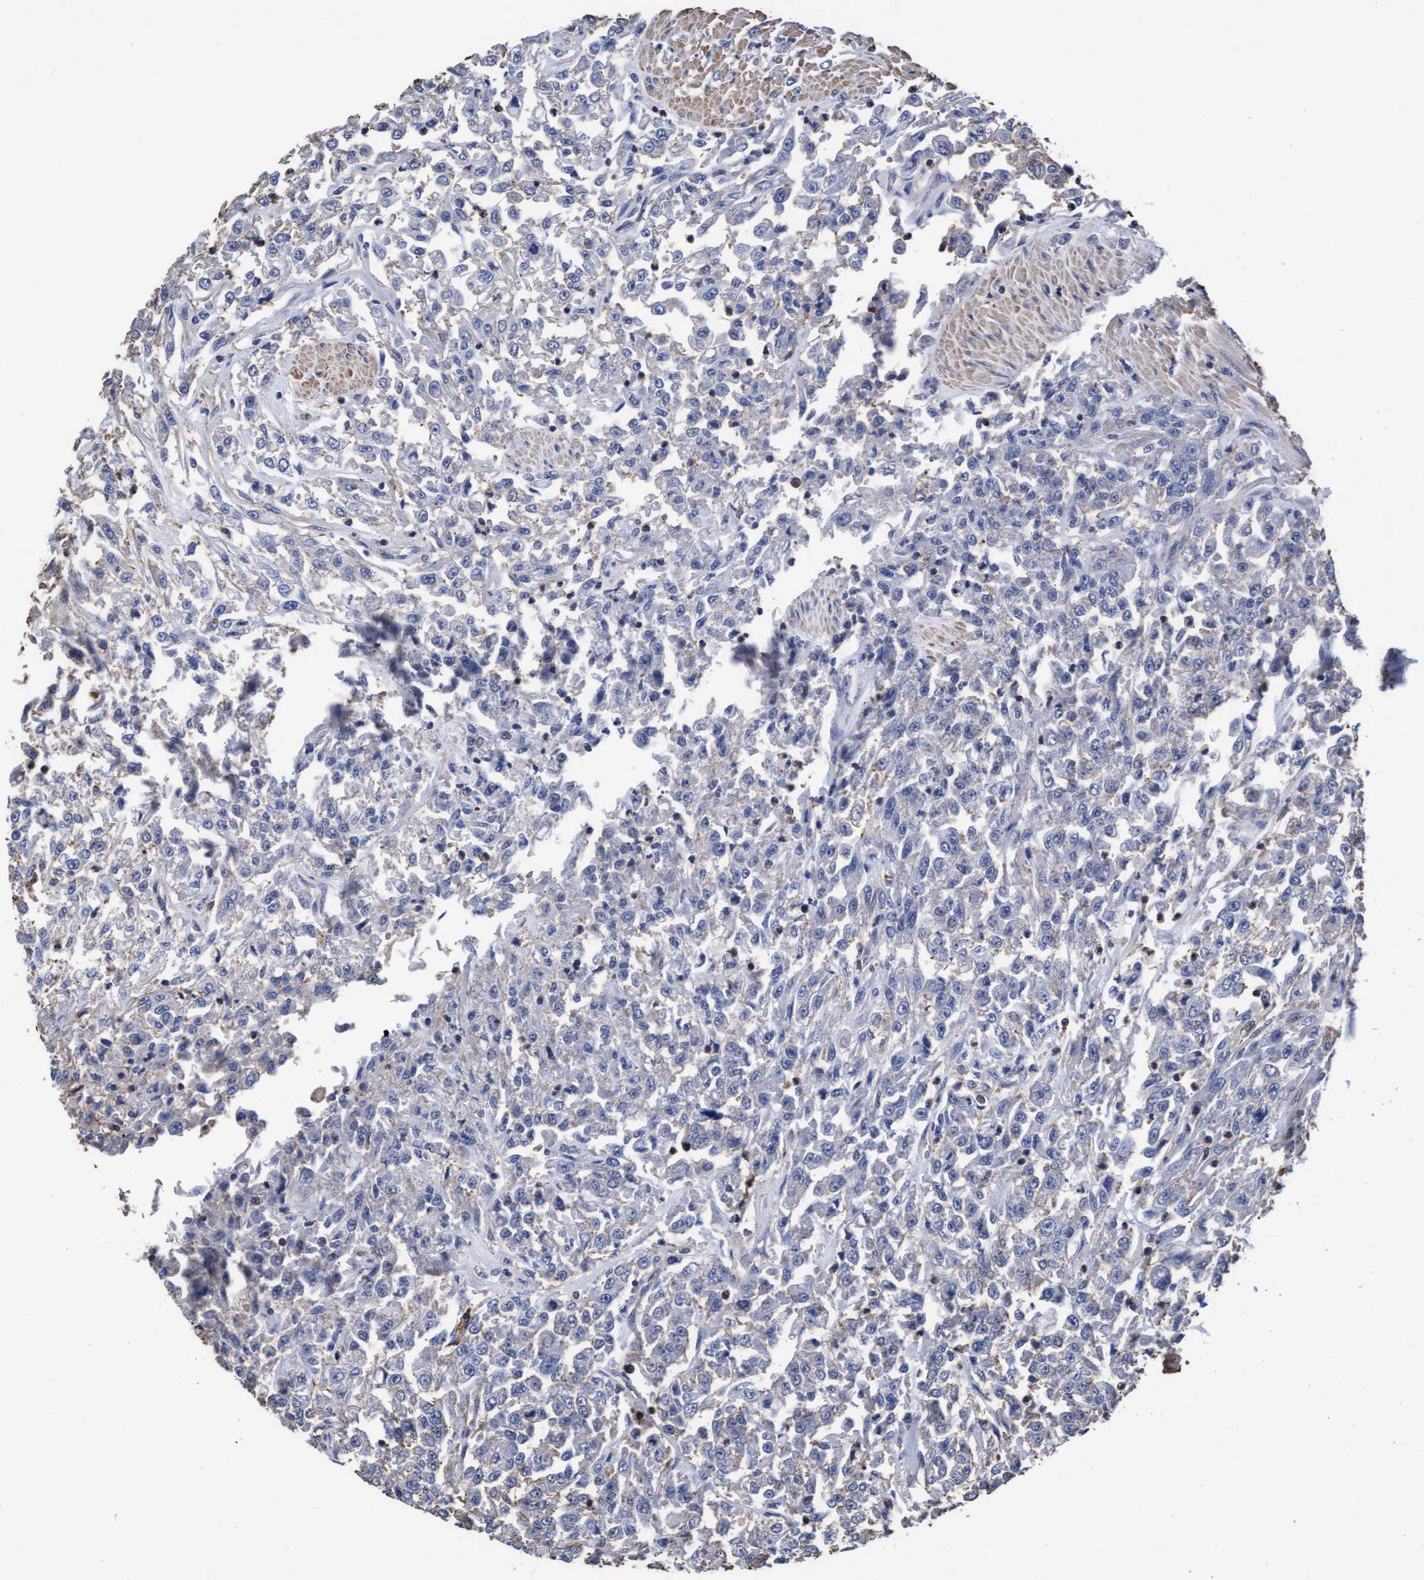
{"staining": {"intensity": "negative", "quantity": "none", "location": "none"}, "tissue": "urothelial cancer", "cell_type": "Tumor cells", "image_type": "cancer", "snomed": [{"axis": "morphology", "description": "Urothelial carcinoma, High grade"}, {"axis": "topography", "description": "Urinary bladder"}], "caption": "There is no significant positivity in tumor cells of urothelial cancer.", "gene": "GRHPR", "patient": {"sex": "male", "age": 46}}